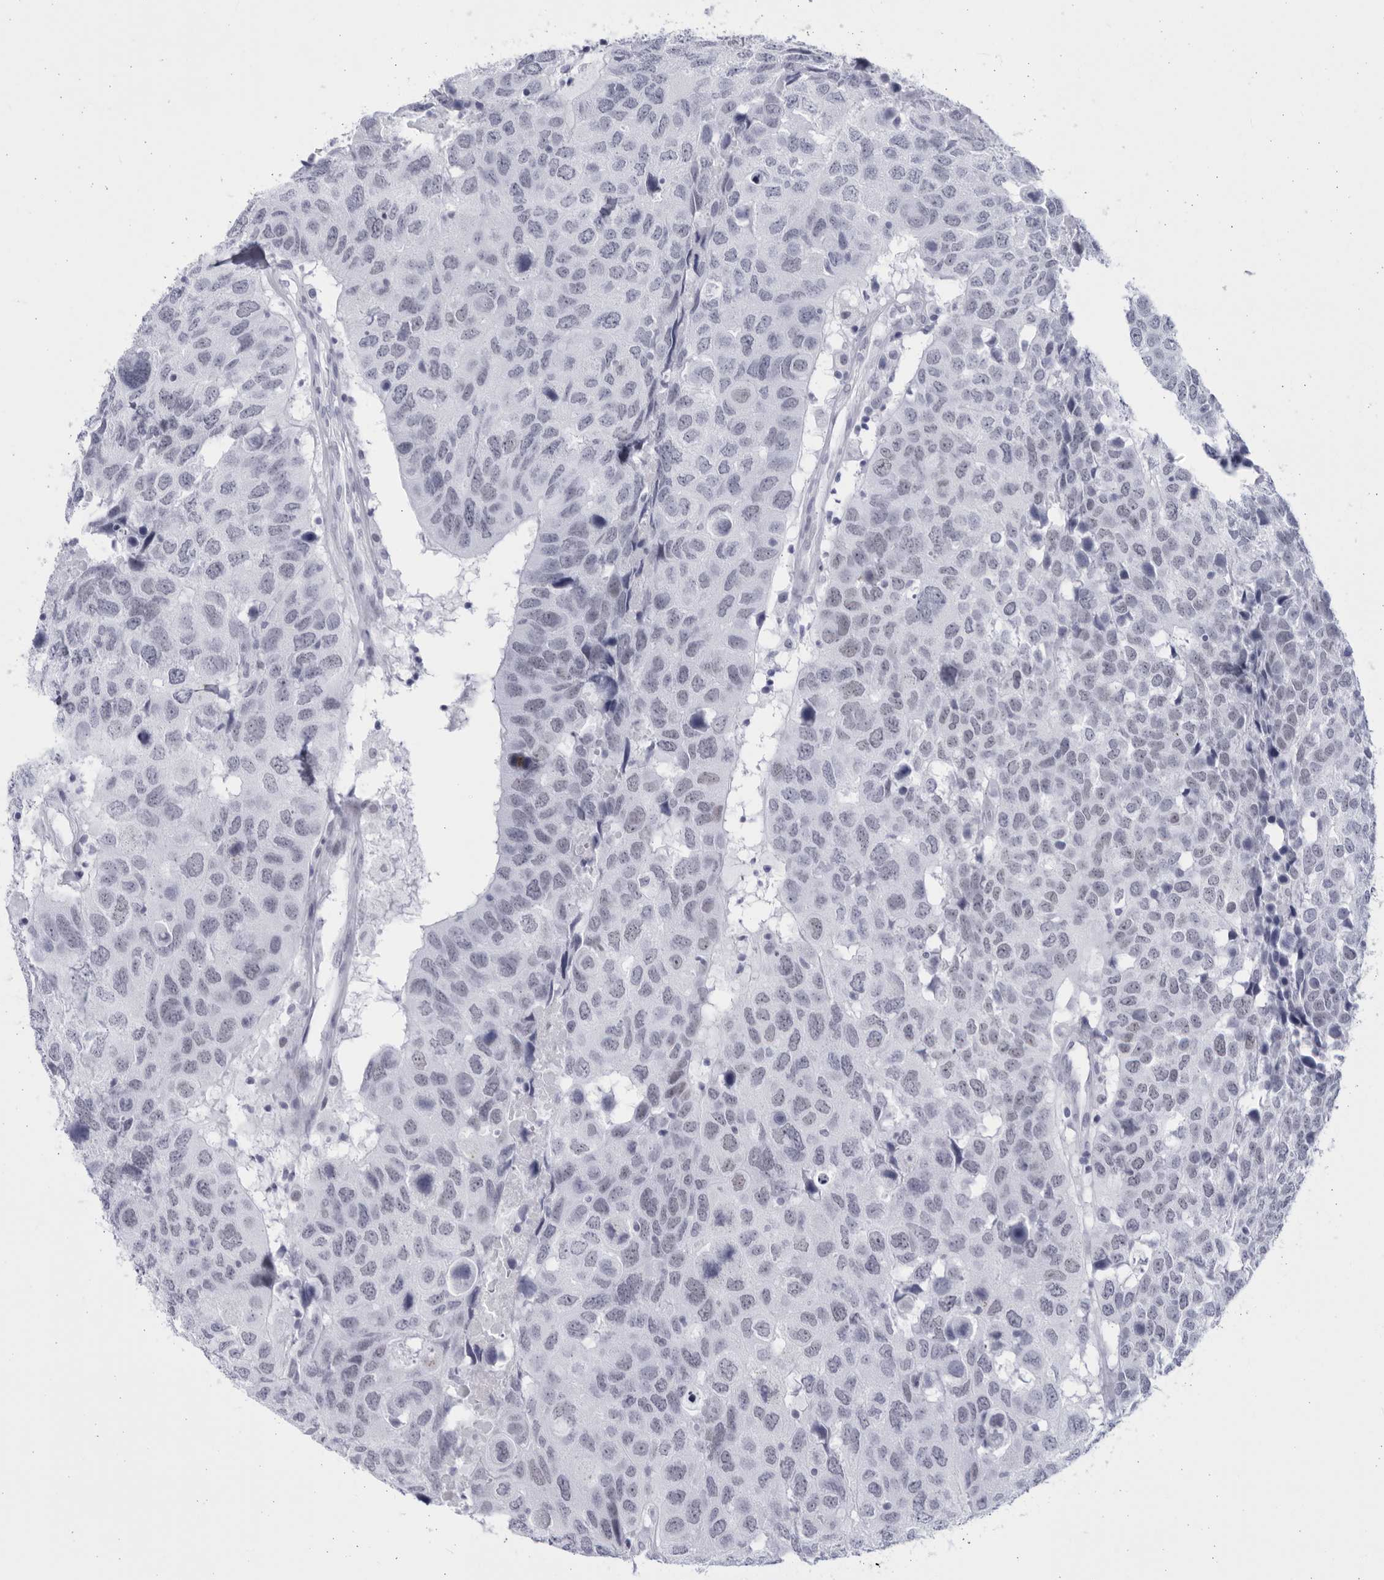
{"staining": {"intensity": "weak", "quantity": "<25%", "location": "nuclear"}, "tissue": "head and neck cancer", "cell_type": "Tumor cells", "image_type": "cancer", "snomed": [{"axis": "morphology", "description": "Squamous cell carcinoma, NOS"}, {"axis": "topography", "description": "Head-Neck"}], "caption": "Micrograph shows no protein staining in tumor cells of head and neck squamous cell carcinoma tissue.", "gene": "CCDC181", "patient": {"sex": "male", "age": 66}}